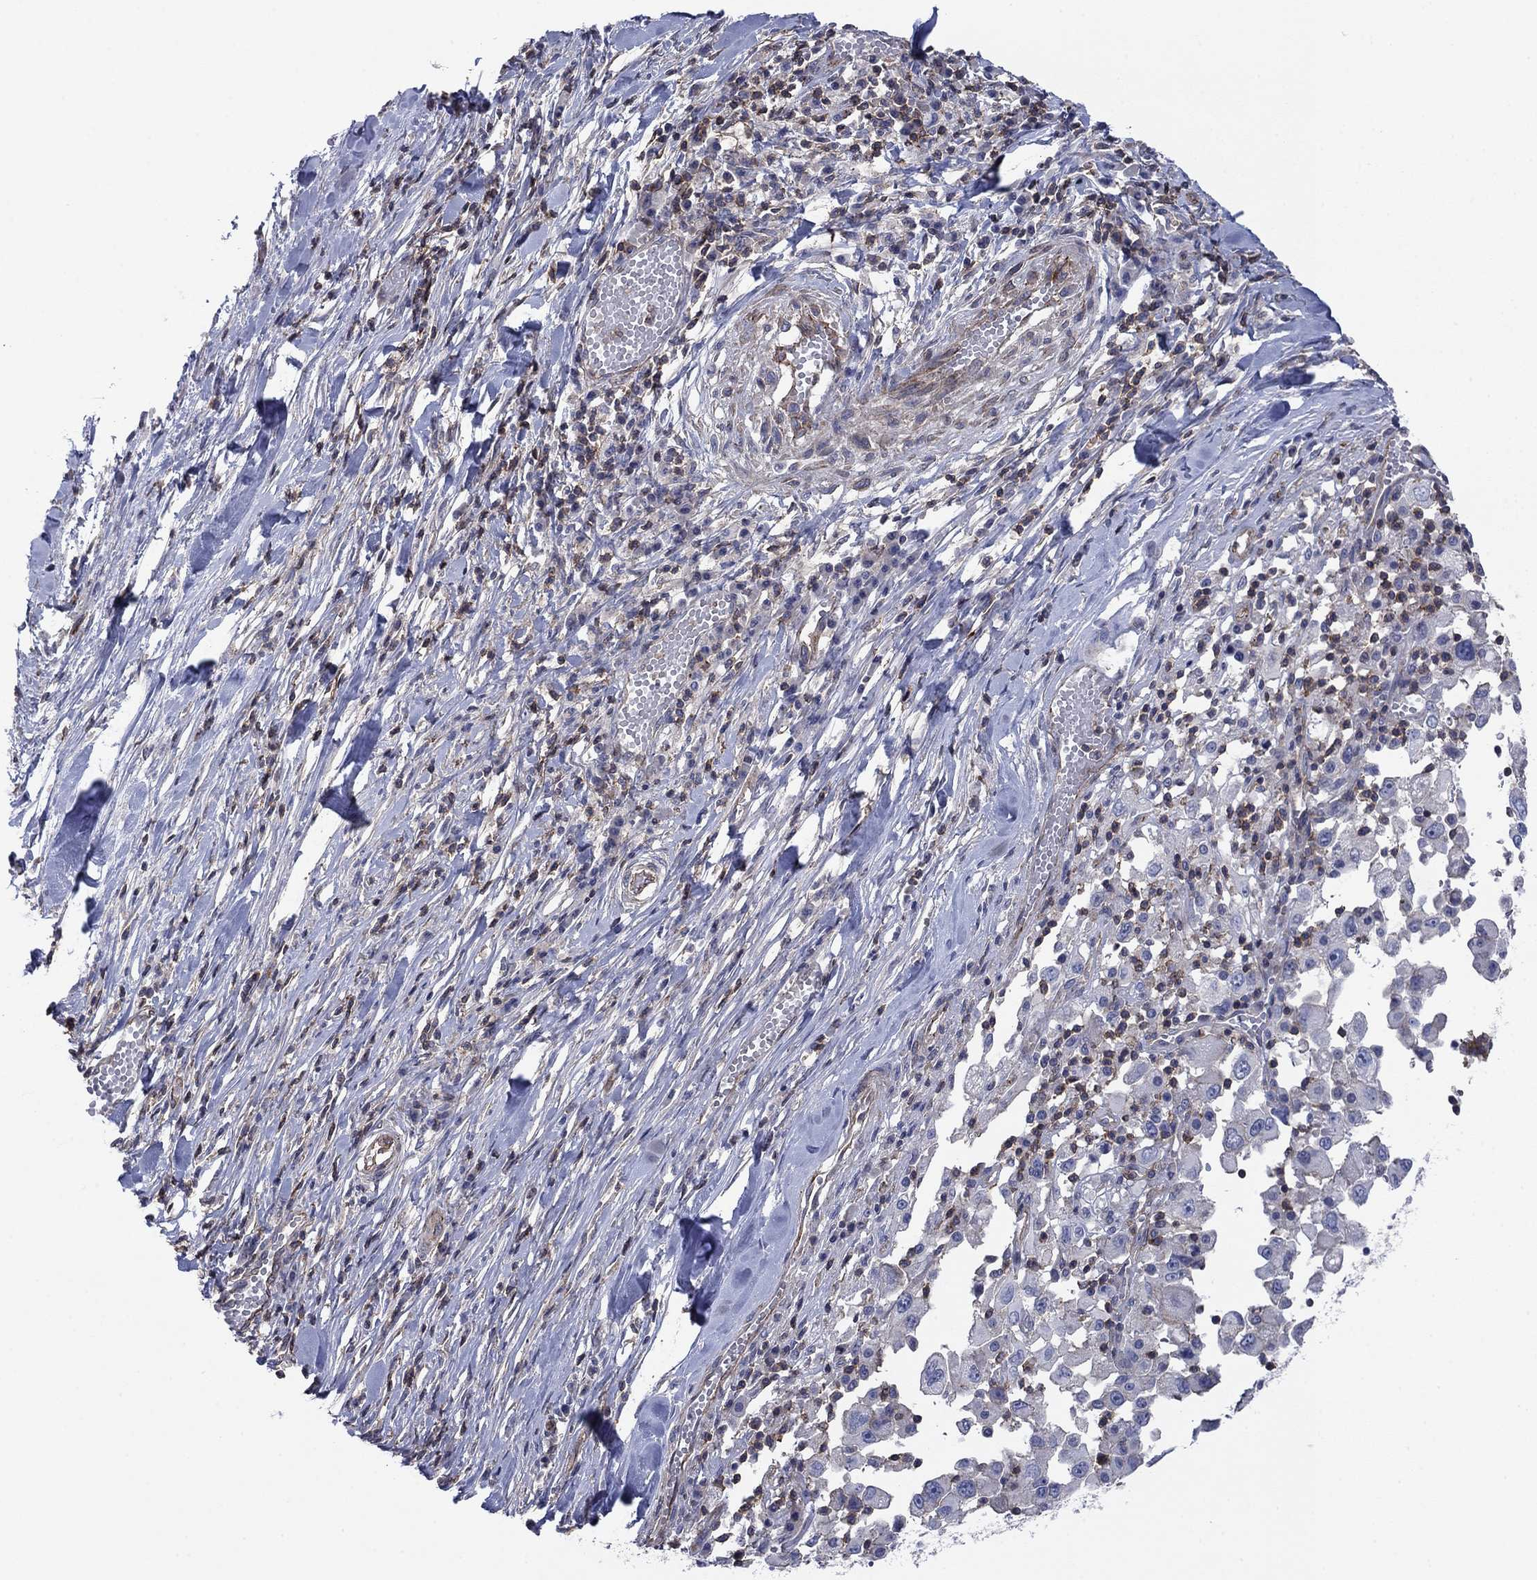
{"staining": {"intensity": "negative", "quantity": "none", "location": "none"}, "tissue": "melanoma", "cell_type": "Tumor cells", "image_type": "cancer", "snomed": [{"axis": "morphology", "description": "Malignant melanoma, Metastatic site"}, {"axis": "topography", "description": "Lymph node"}], "caption": "Histopathology image shows no protein positivity in tumor cells of melanoma tissue.", "gene": "PSD4", "patient": {"sex": "male", "age": 50}}